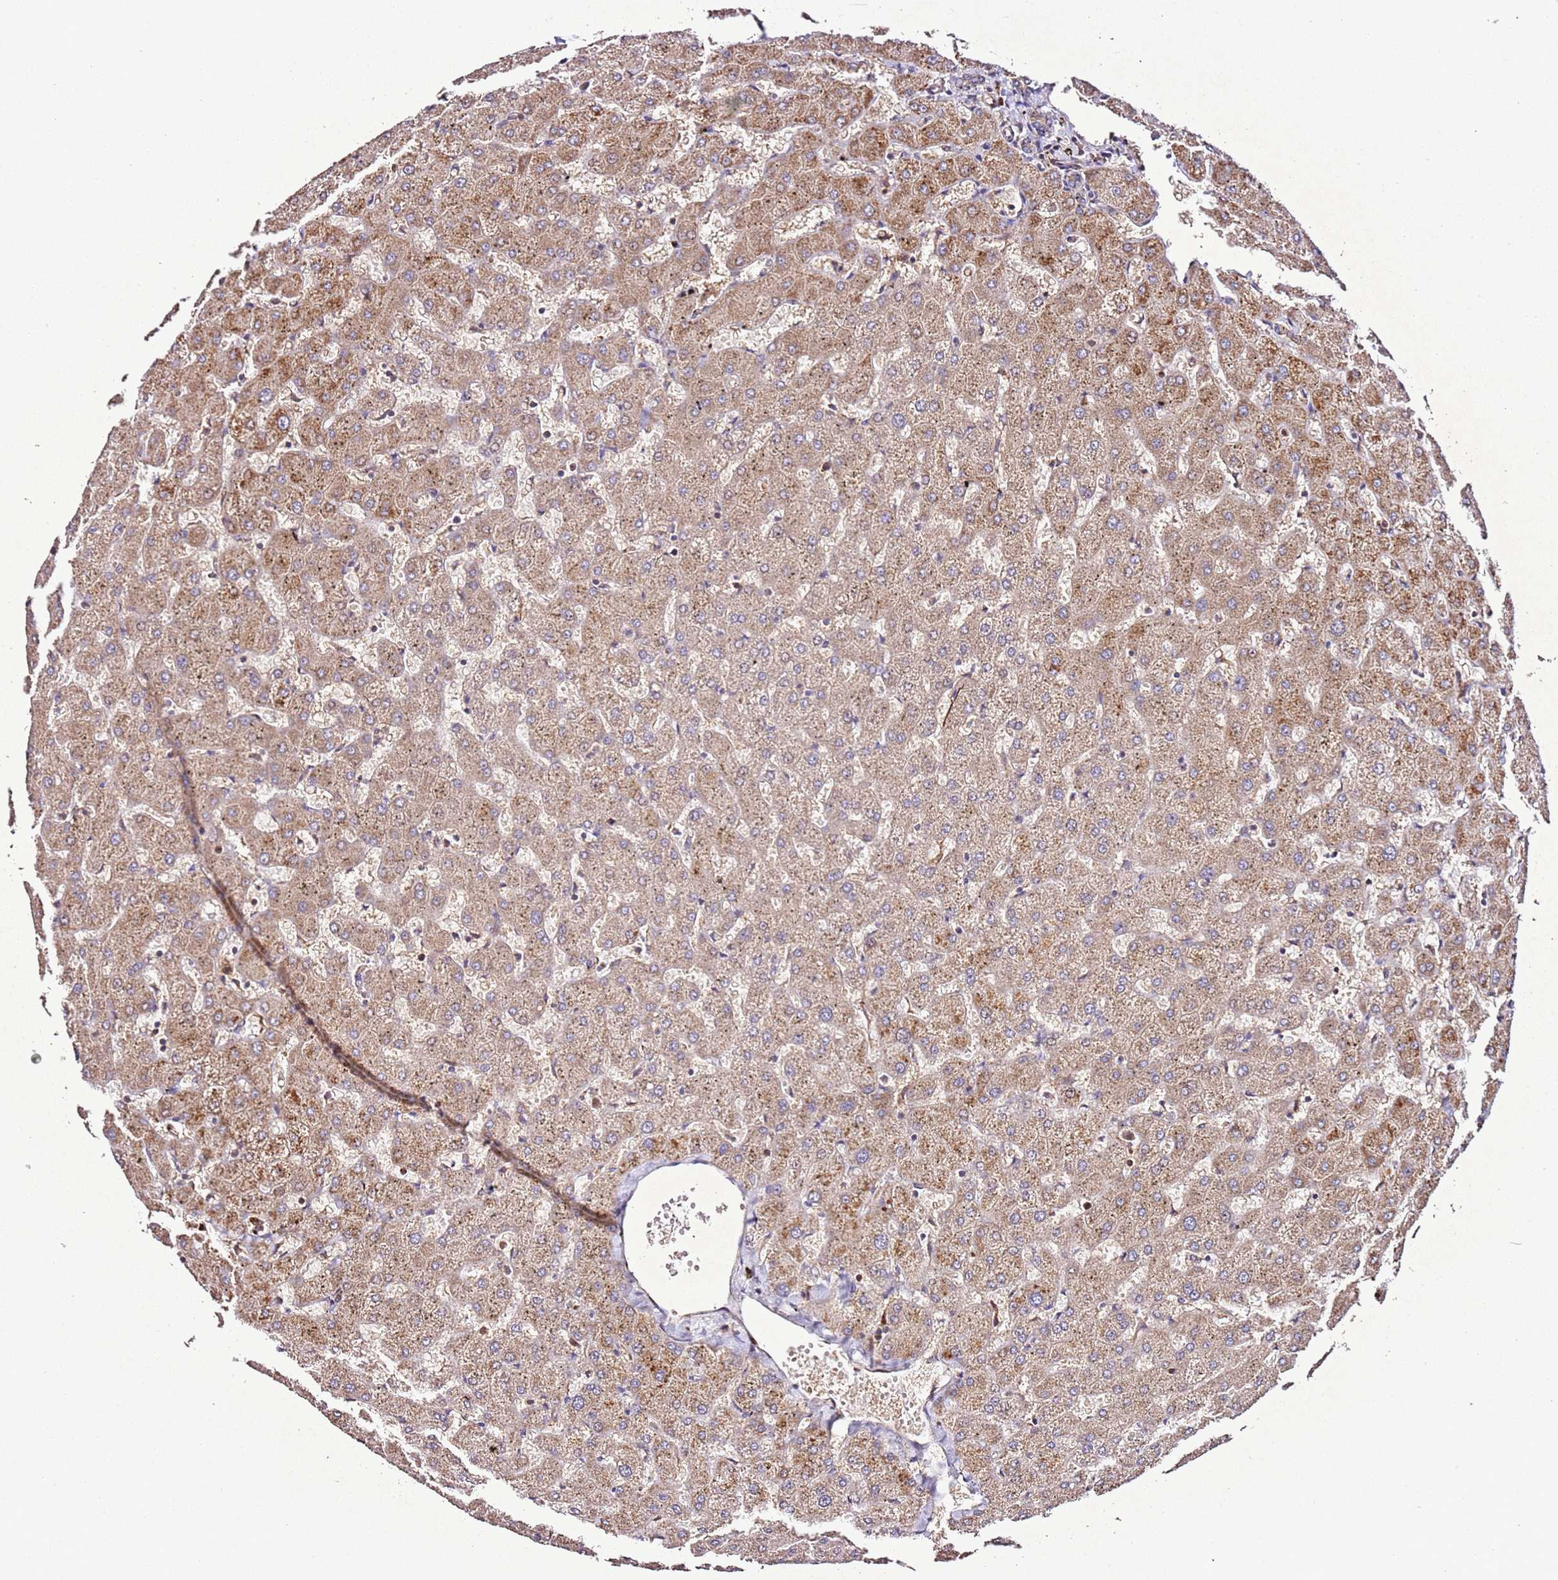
{"staining": {"intensity": "weak", "quantity": ">75%", "location": "cytoplasmic/membranous"}, "tissue": "liver", "cell_type": "Cholangiocytes", "image_type": "normal", "snomed": [{"axis": "morphology", "description": "Normal tissue, NOS"}, {"axis": "topography", "description": "Liver"}], "caption": "Immunohistochemical staining of benign human liver displays >75% levels of weak cytoplasmic/membranous protein positivity in about >75% of cholangiocytes.", "gene": "PTMA", "patient": {"sex": "female", "age": 63}}